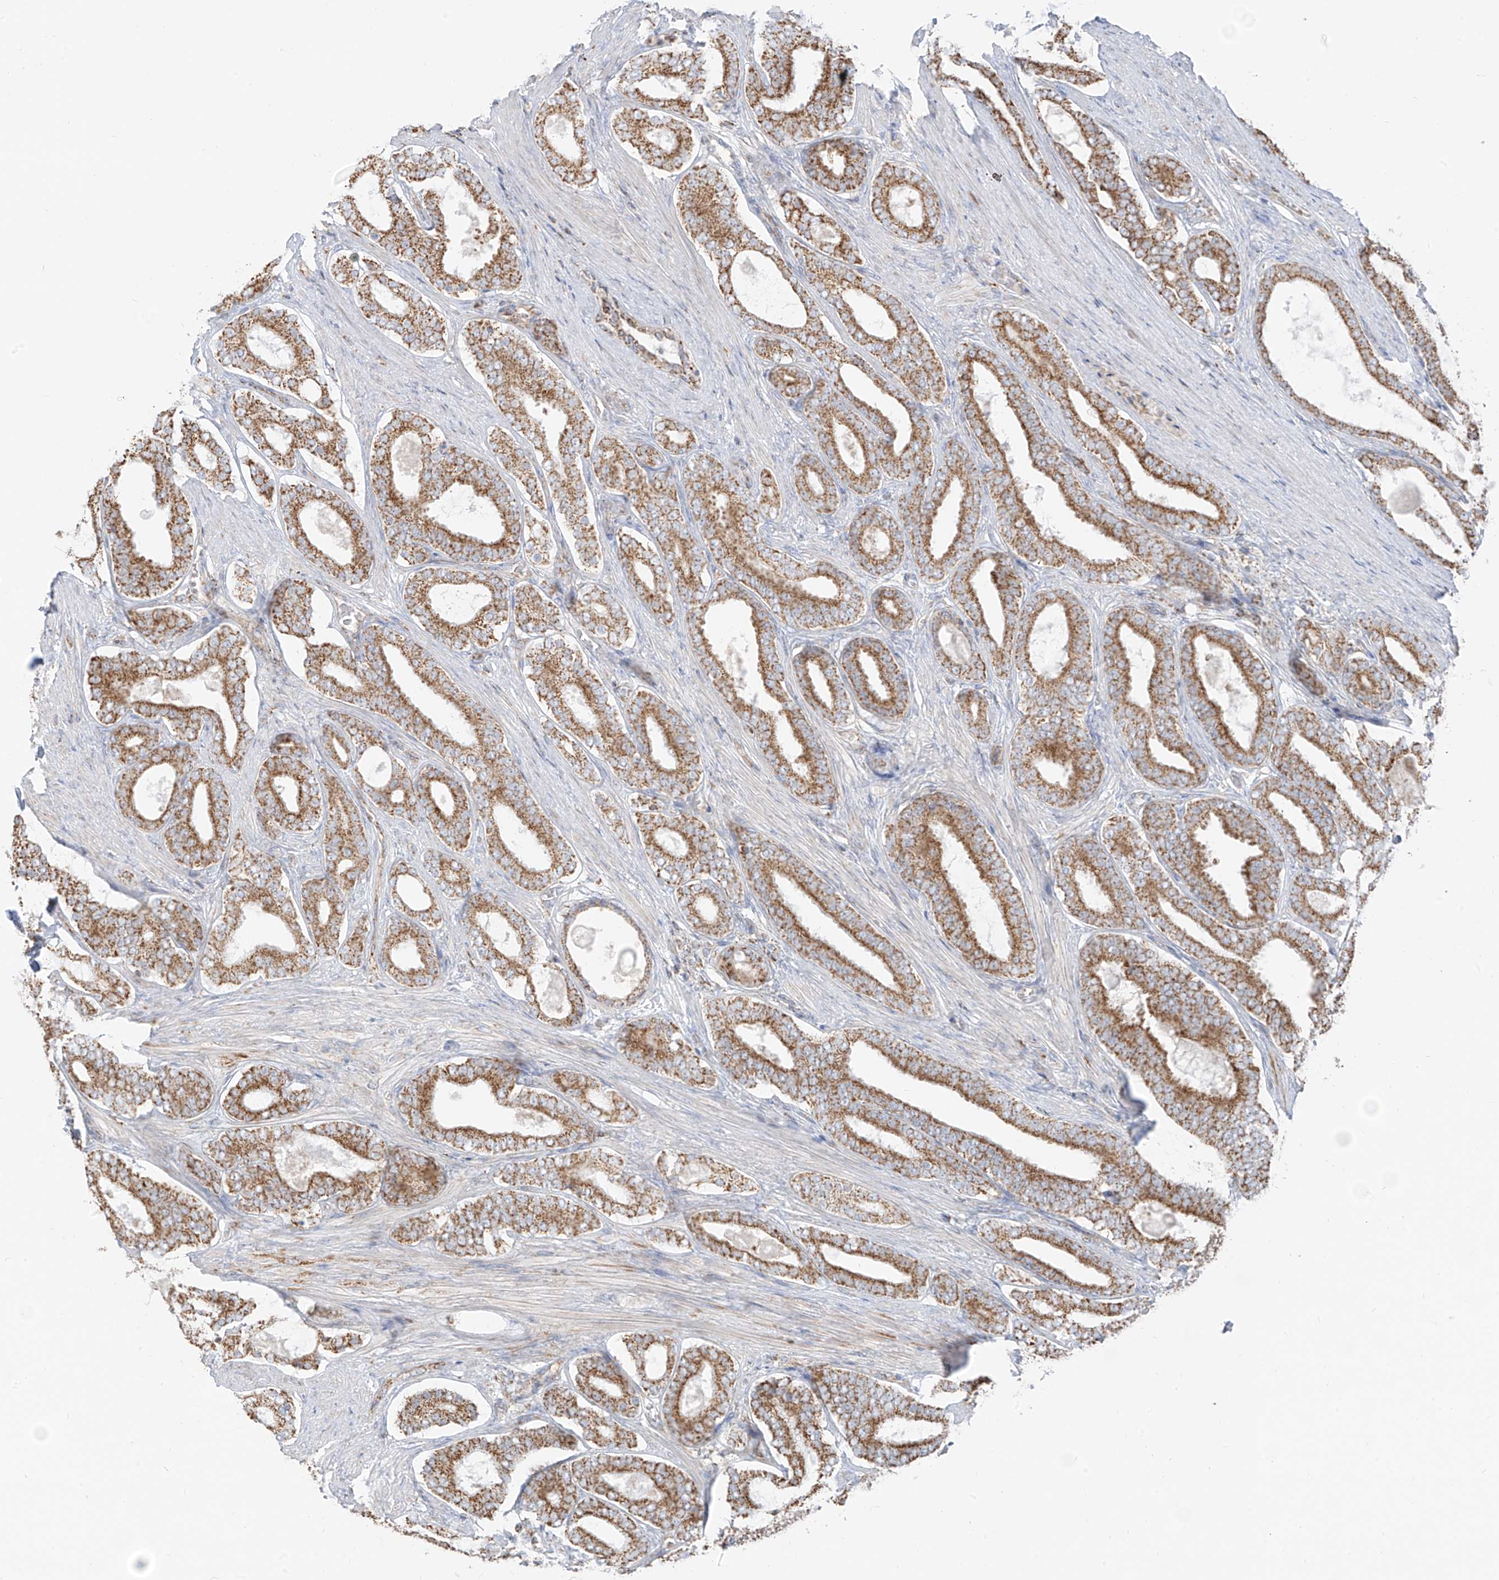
{"staining": {"intensity": "moderate", "quantity": ">75%", "location": "cytoplasmic/membranous"}, "tissue": "prostate cancer", "cell_type": "Tumor cells", "image_type": "cancer", "snomed": [{"axis": "morphology", "description": "Adenocarcinoma, High grade"}, {"axis": "topography", "description": "Prostate"}], "caption": "High-power microscopy captured an immunohistochemistry image of prostate adenocarcinoma (high-grade), revealing moderate cytoplasmic/membranous expression in approximately >75% of tumor cells.", "gene": "ETHE1", "patient": {"sex": "male", "age": 60}}